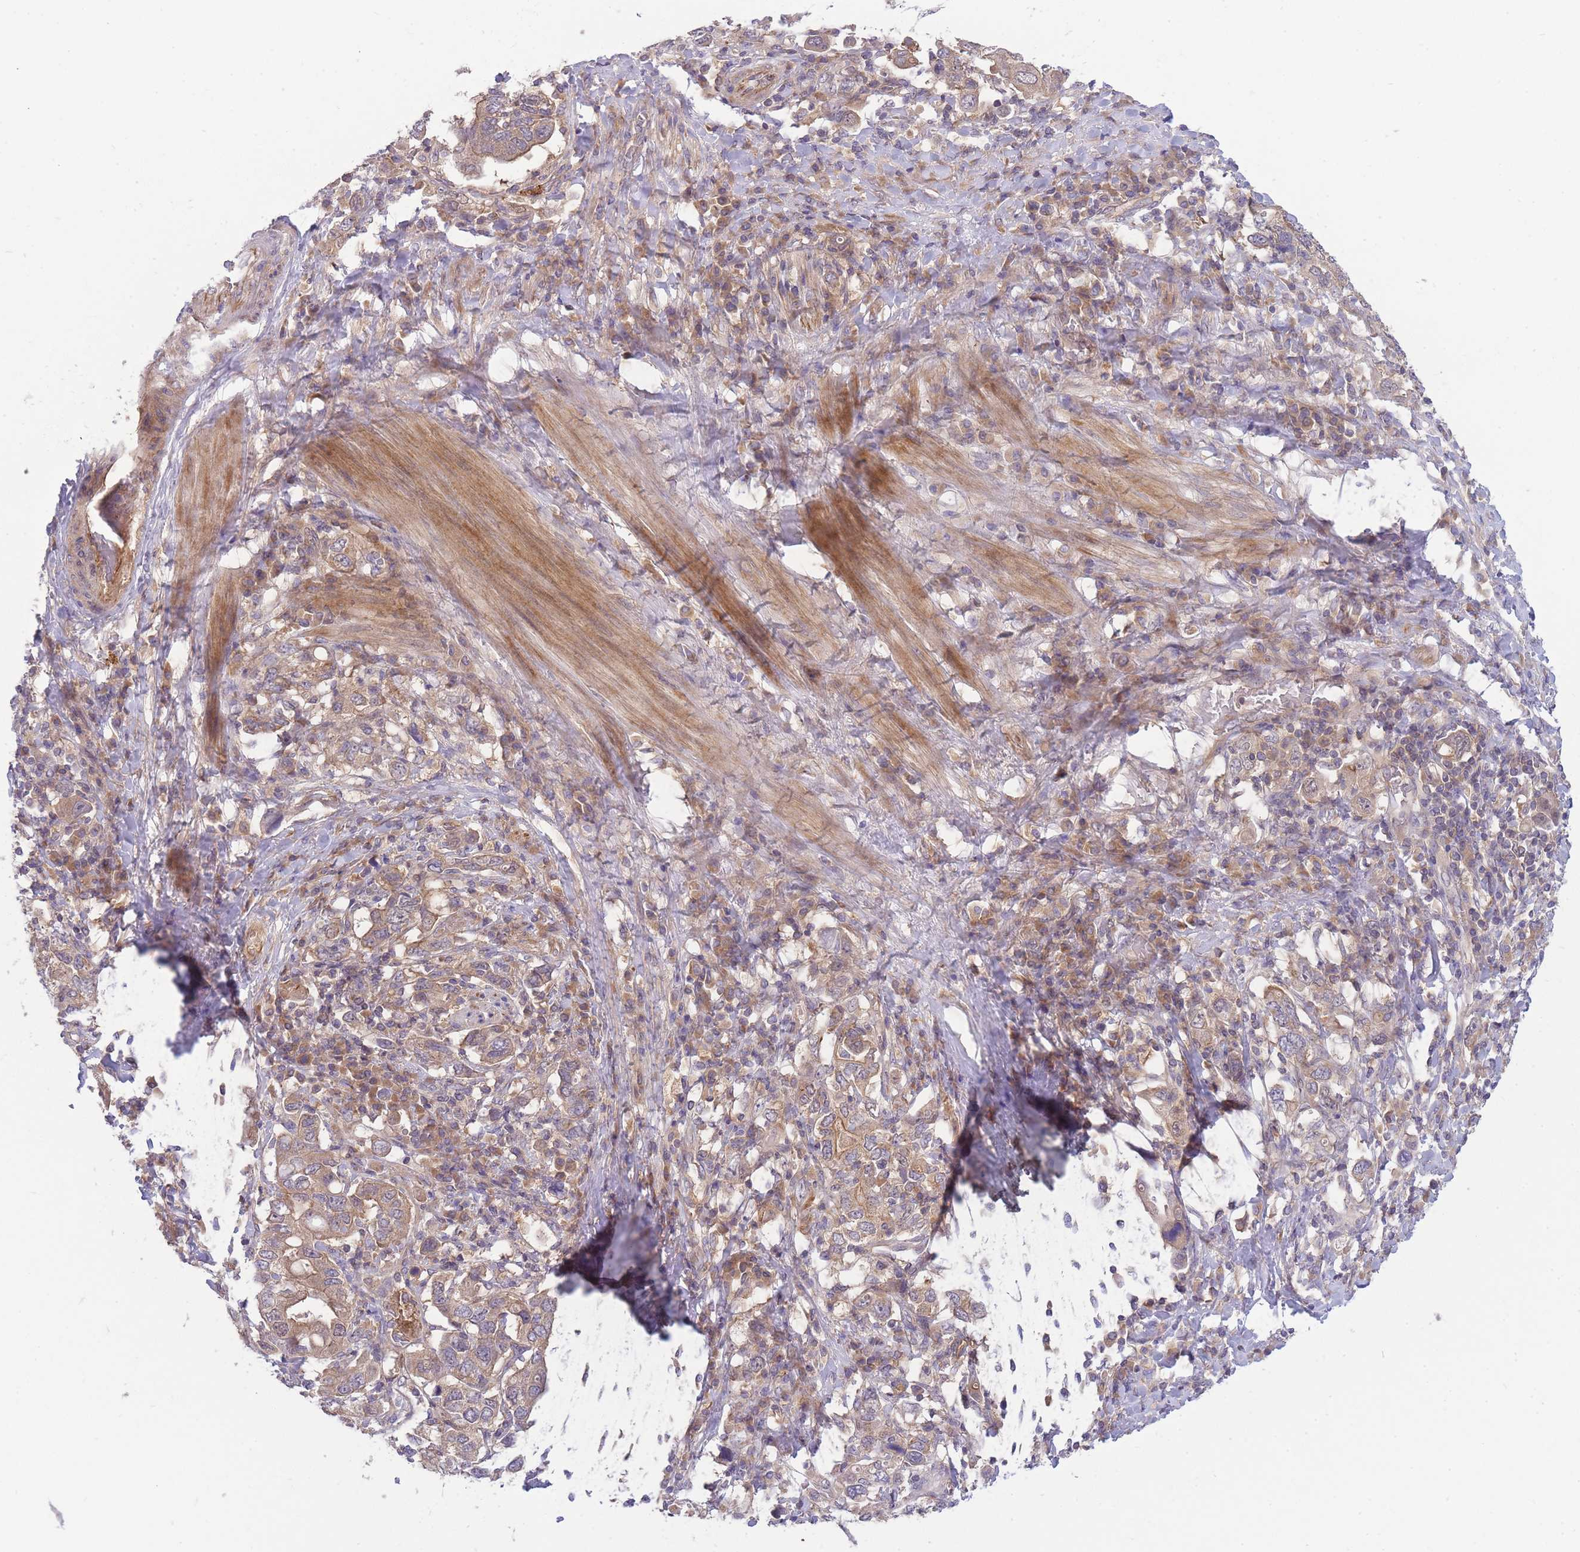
{"staining": {"intensity": "weak", "quantity": ">75%", "location": "cytoplasmic/membranous"}, "tissue": "stomach cancer", "cell_type": "Tumor cells", "image_type": "cancer", "snomed": [{"axis": "morphology", "description": "Adenocarcinoma, NOS"}, {"axis": "topography", "description": "Stomach, upper"}, {"axis": "topography", "description": "Stomach"}], "caption": "This is an image of immunohistochemistry staining of stomach adenocarcinoma, which shows weak expression in the cytoplasmic/membranous of tumor cells.", "gene": "PFDN6", "patient": {"sex": "male", "age": 62}}